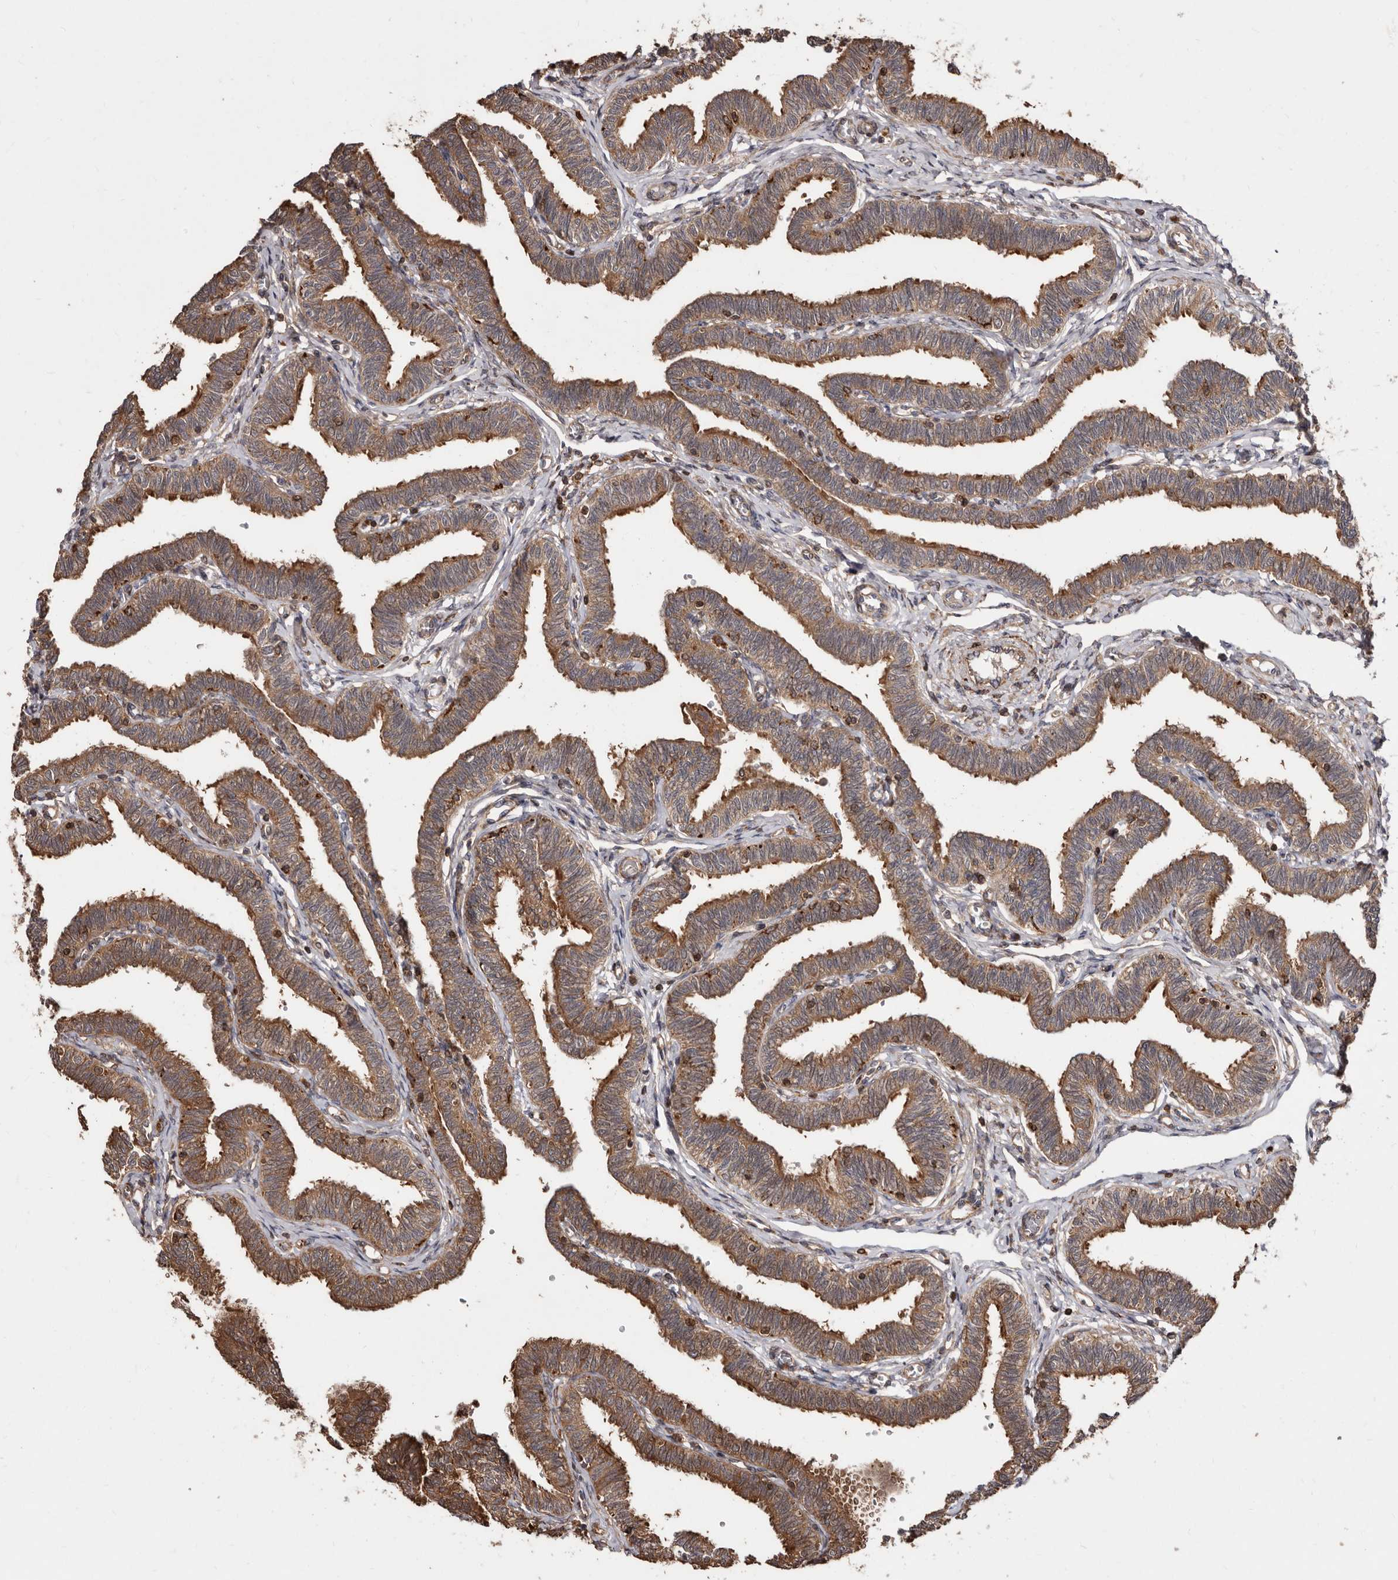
{"staining": {"intensity": "moderate", "quantity": ">75%", "location": "cytoplasmic/membranous"}, "tissue": "fallopian tube", "cell_type": "Glandular cells", "image_type": "normal", "snomed": [{"axis": "morphology", "description": "Normal tissue, NOS"}, {"axis": "topography", "description": "Fallopian tube"}, {"axis": "topography", "description": "Ovary"}], "caption": "Moderate cytoplasmic/membranous protein positivity is seen in about >75% of glandular cells in fallopian tube. (DAB (3,3'-diaminobenzidine) IHC with brightfield microscopy, high magnification).", "gene": "FLAD1", "patient": {"sex": "female", "age": 23}}